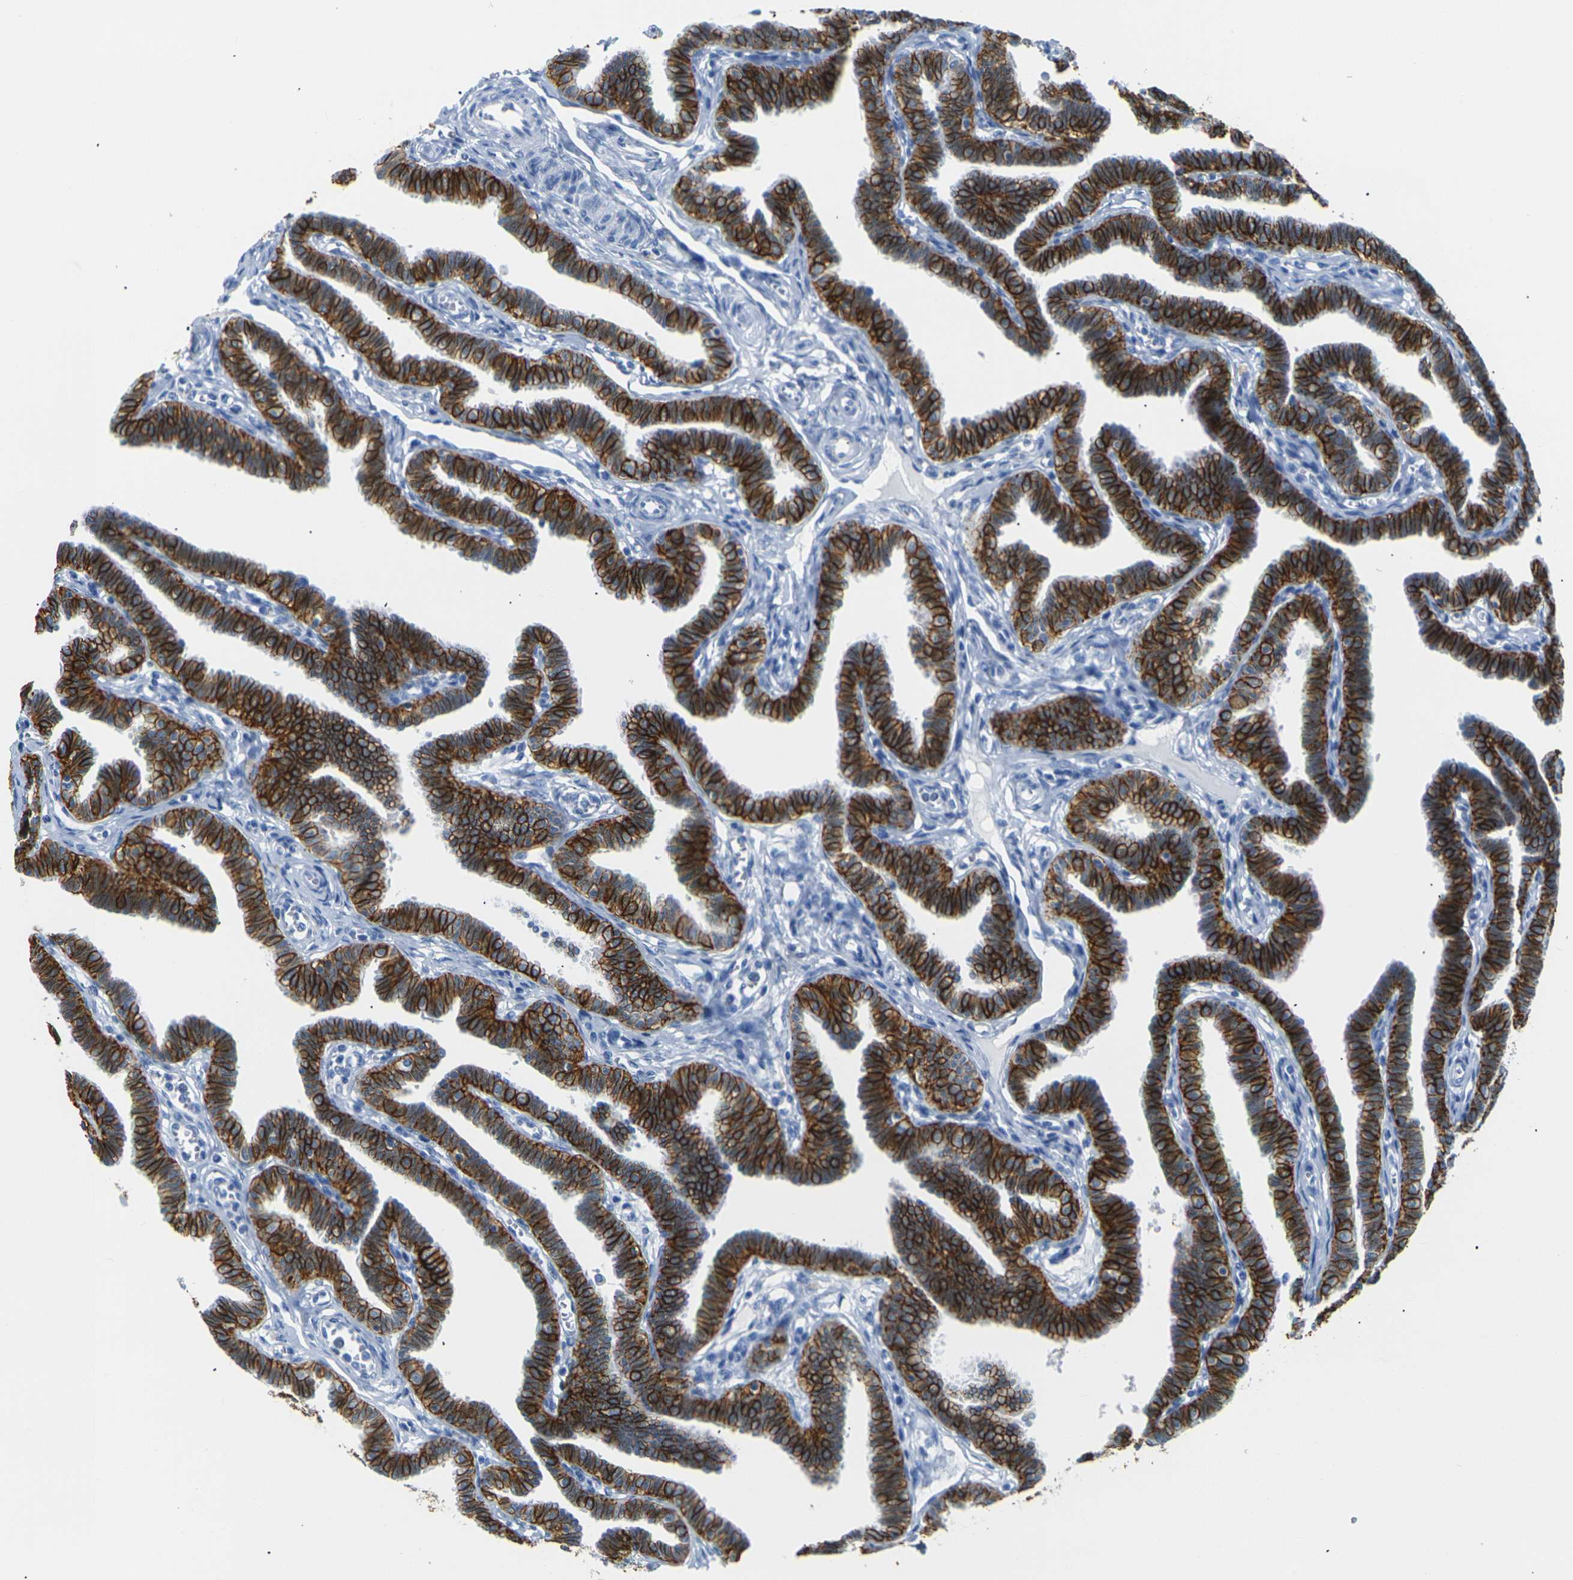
{"staining": {"intensity": "strong", "quantity": ">75%", "location": "cytoplasmic/membranous"}, "tissue": "fallopian tube", "cell_type": "Glandular cells", "image_type": "normal", "snomed": [{"axis": "morphology", "description": "Normal tissue, NOS"}, {"axis": "topography", "description": "Fallopian tube"}, {"axis": "topography", "description": "Ovary"}], "caption": "Fallopian tube stained with a brown dye shows strong cytoplasmic/membranous positive expression in about >75% of glandular cells.", "gene": "CLDN7", "patient": {"sex": "female", "age": 23}}